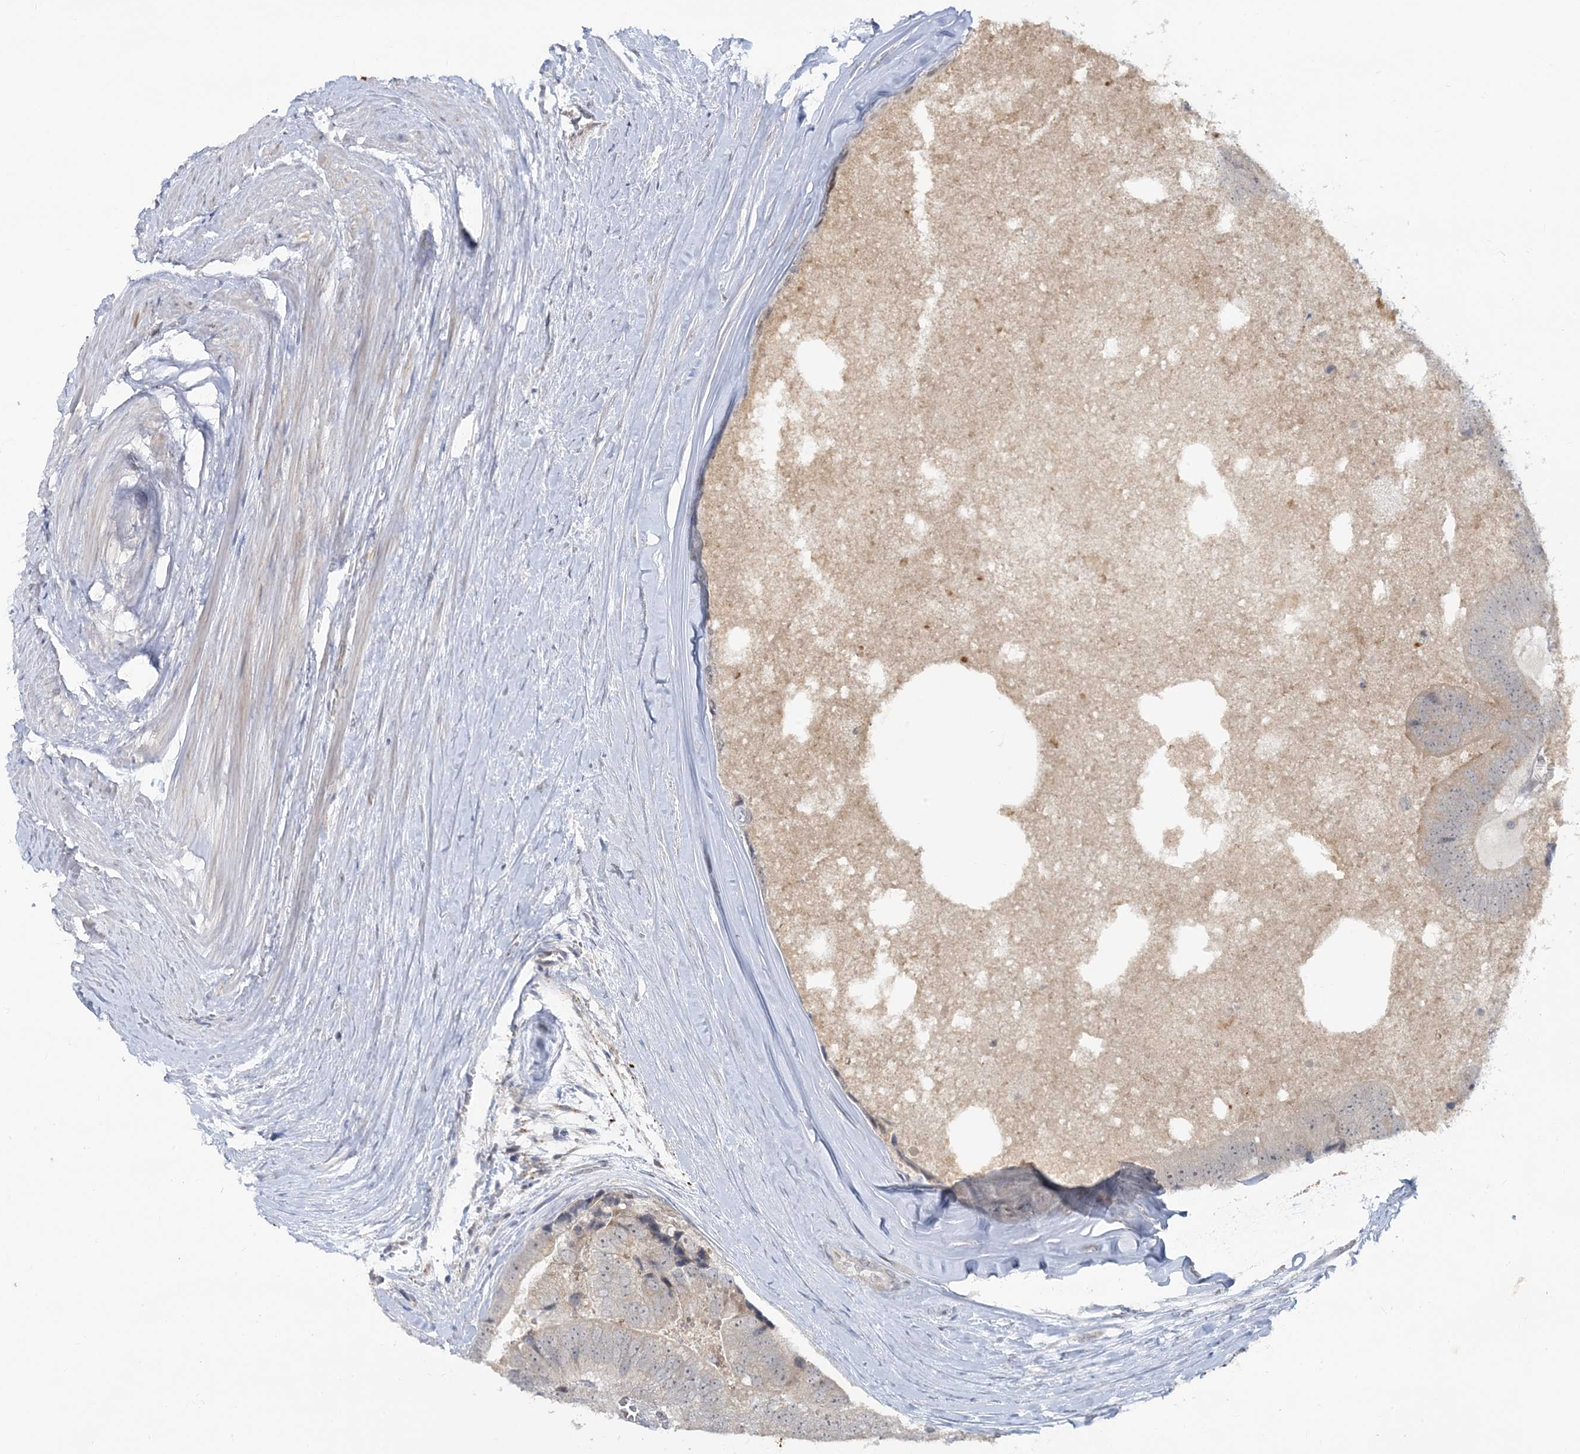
{"staining": {"intensity": "weak", "quantity": "<25%", "location": "nuclear"}, "tissue": "prostate cancer", "cell_type": "Tumor cells", "image_type": "cancer", "snomed": [{"axis": "morphology", "description": "Adenocarcinoma, High grade"}, {"axis": "topography", "description": "Prostate"}], "caption": "Immunohistochemical staining of prostate cancer shows no significant positivity in tumor cells.", "gene": "LEXM", "patient": {"sex": "male", "age": 70}}